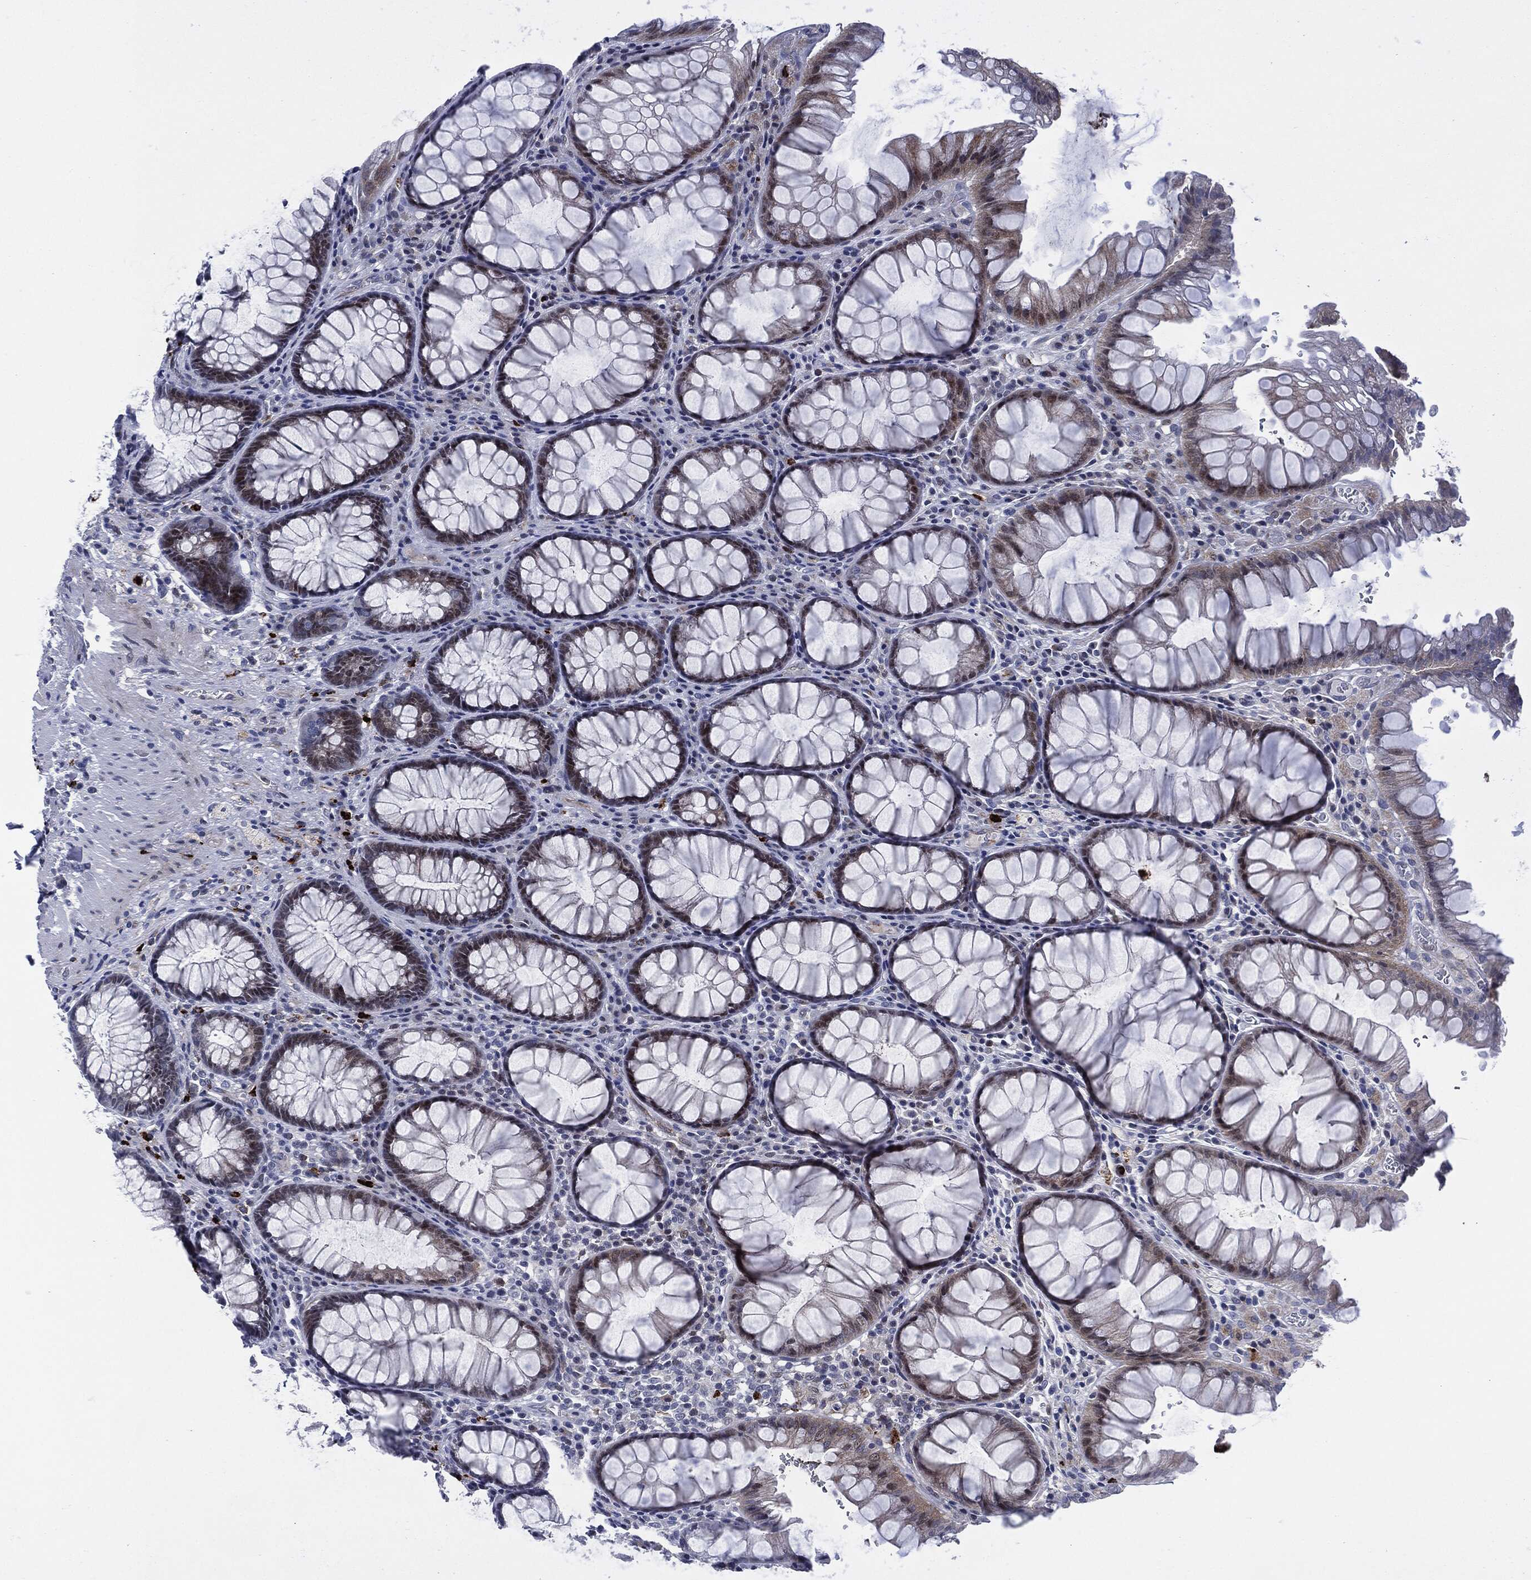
{"staining": {"intensity": "weak", "quantity": "<25%", "location": "cytoplasmic/membranous,nuclear"}, "tissue": "rectum", "cell_type": "Glandular cells", "image_type": "normal", "snomed": [{"axis": "morphology", "description": "Normal tissue, NOS"}, {"axis": "topography", "description": "Rectum"}], "caption": "This is a image of IHC staining of normal rectum, which shows no staining in glandular cells.", "gene": "MPO", "patient": {"sex": "female", "age": 68}}